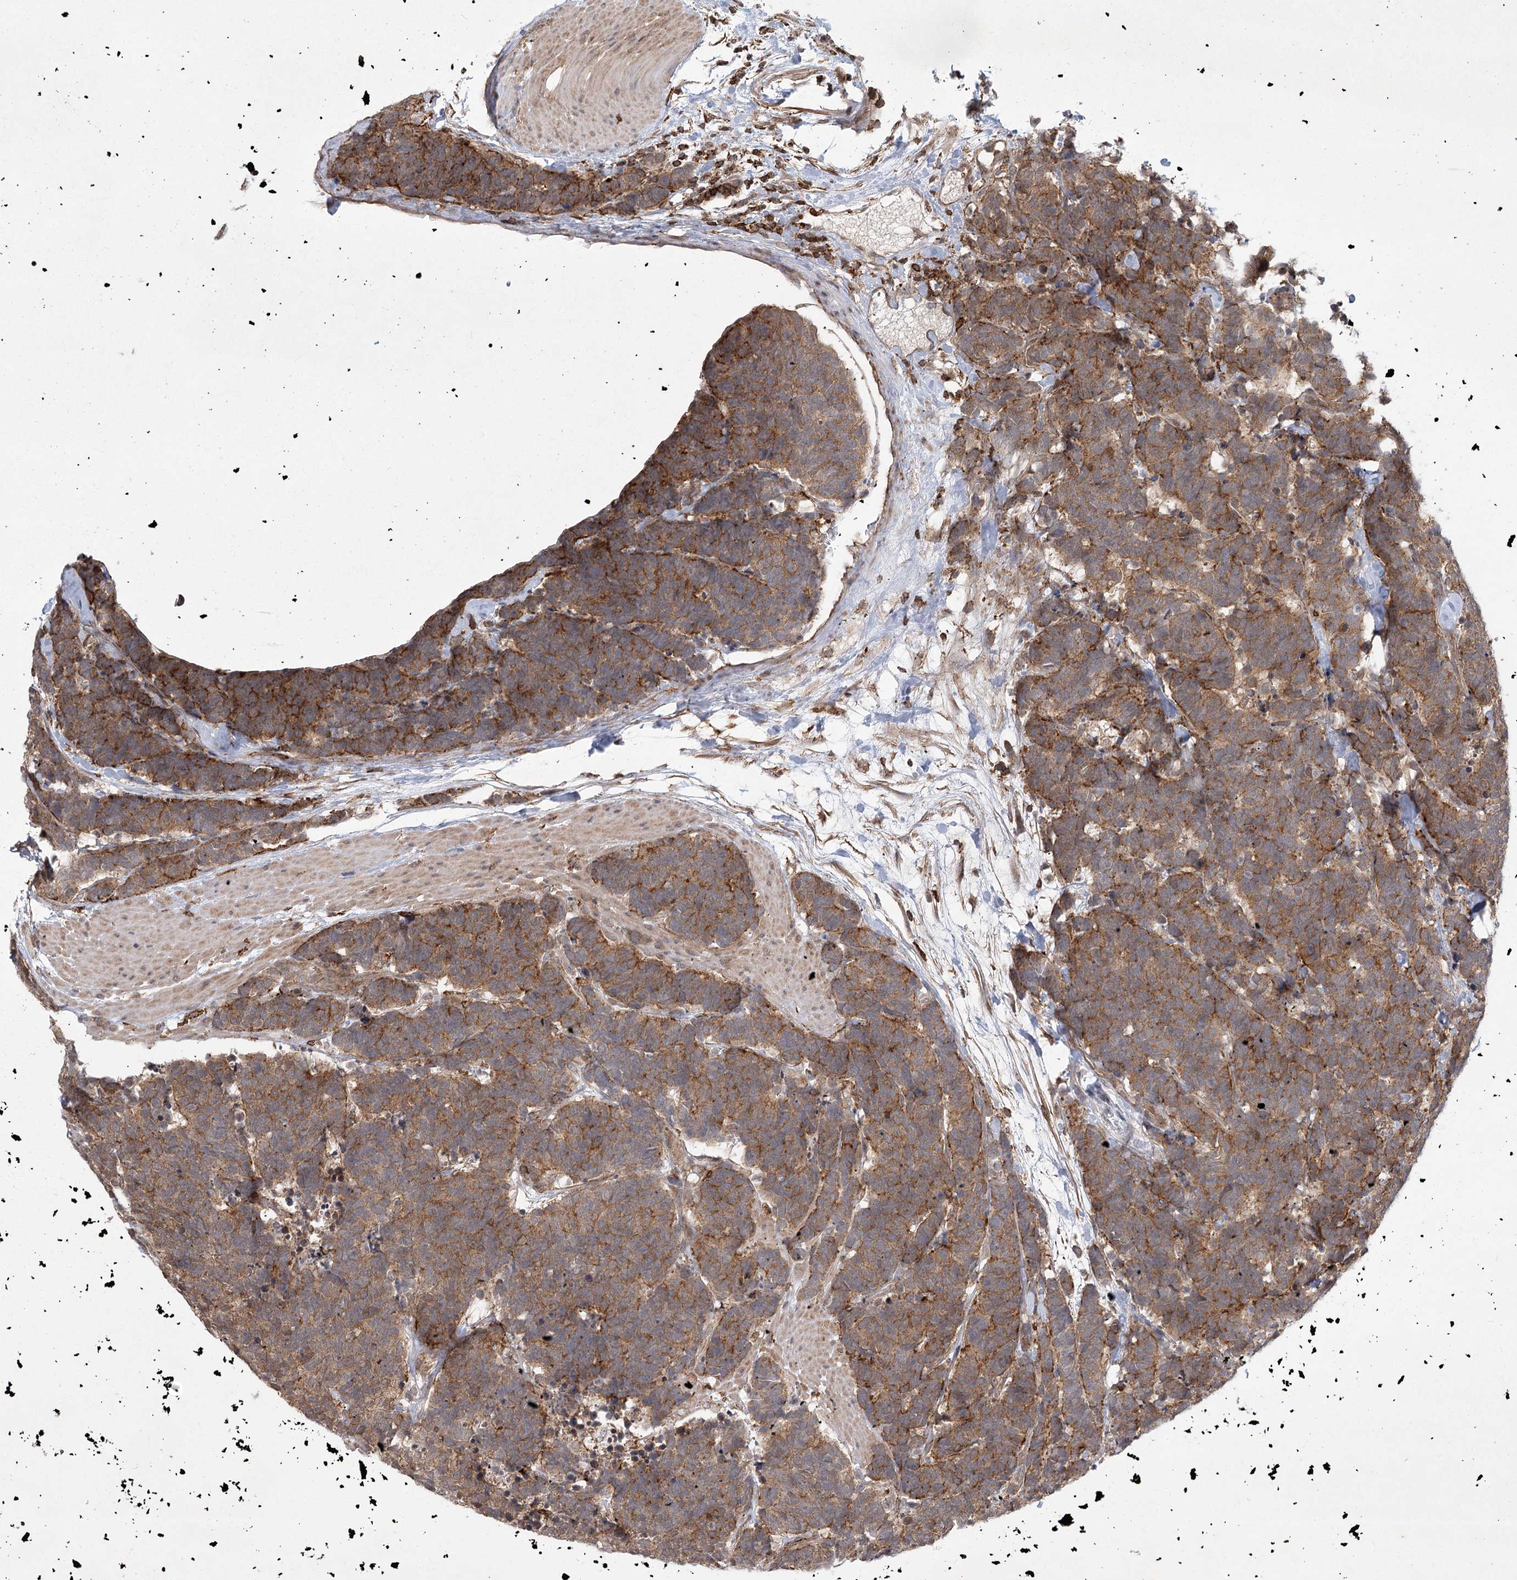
{"staining": {"intensity": "moderate", "quantity": ">75%", "location": "cytoplasmic/membranous"}, "tissue": "carcinoid", "cell_type": "Tumor cells", "image_type": "cancer", "snomed": [{"axis": "morphology", "description": "Carcinoma, NOS"}, {"axis": "morphology", "description": "Carcinoid, malignant, NOS"}, {"axis": "topography", "description": "Urinary bladder"}], "caption": "Carcinoma stained with a protein marker reveals moderate staining in tumor cells.", "gene": "MEPE", "patient": {"sex": "male", "age": 57}}